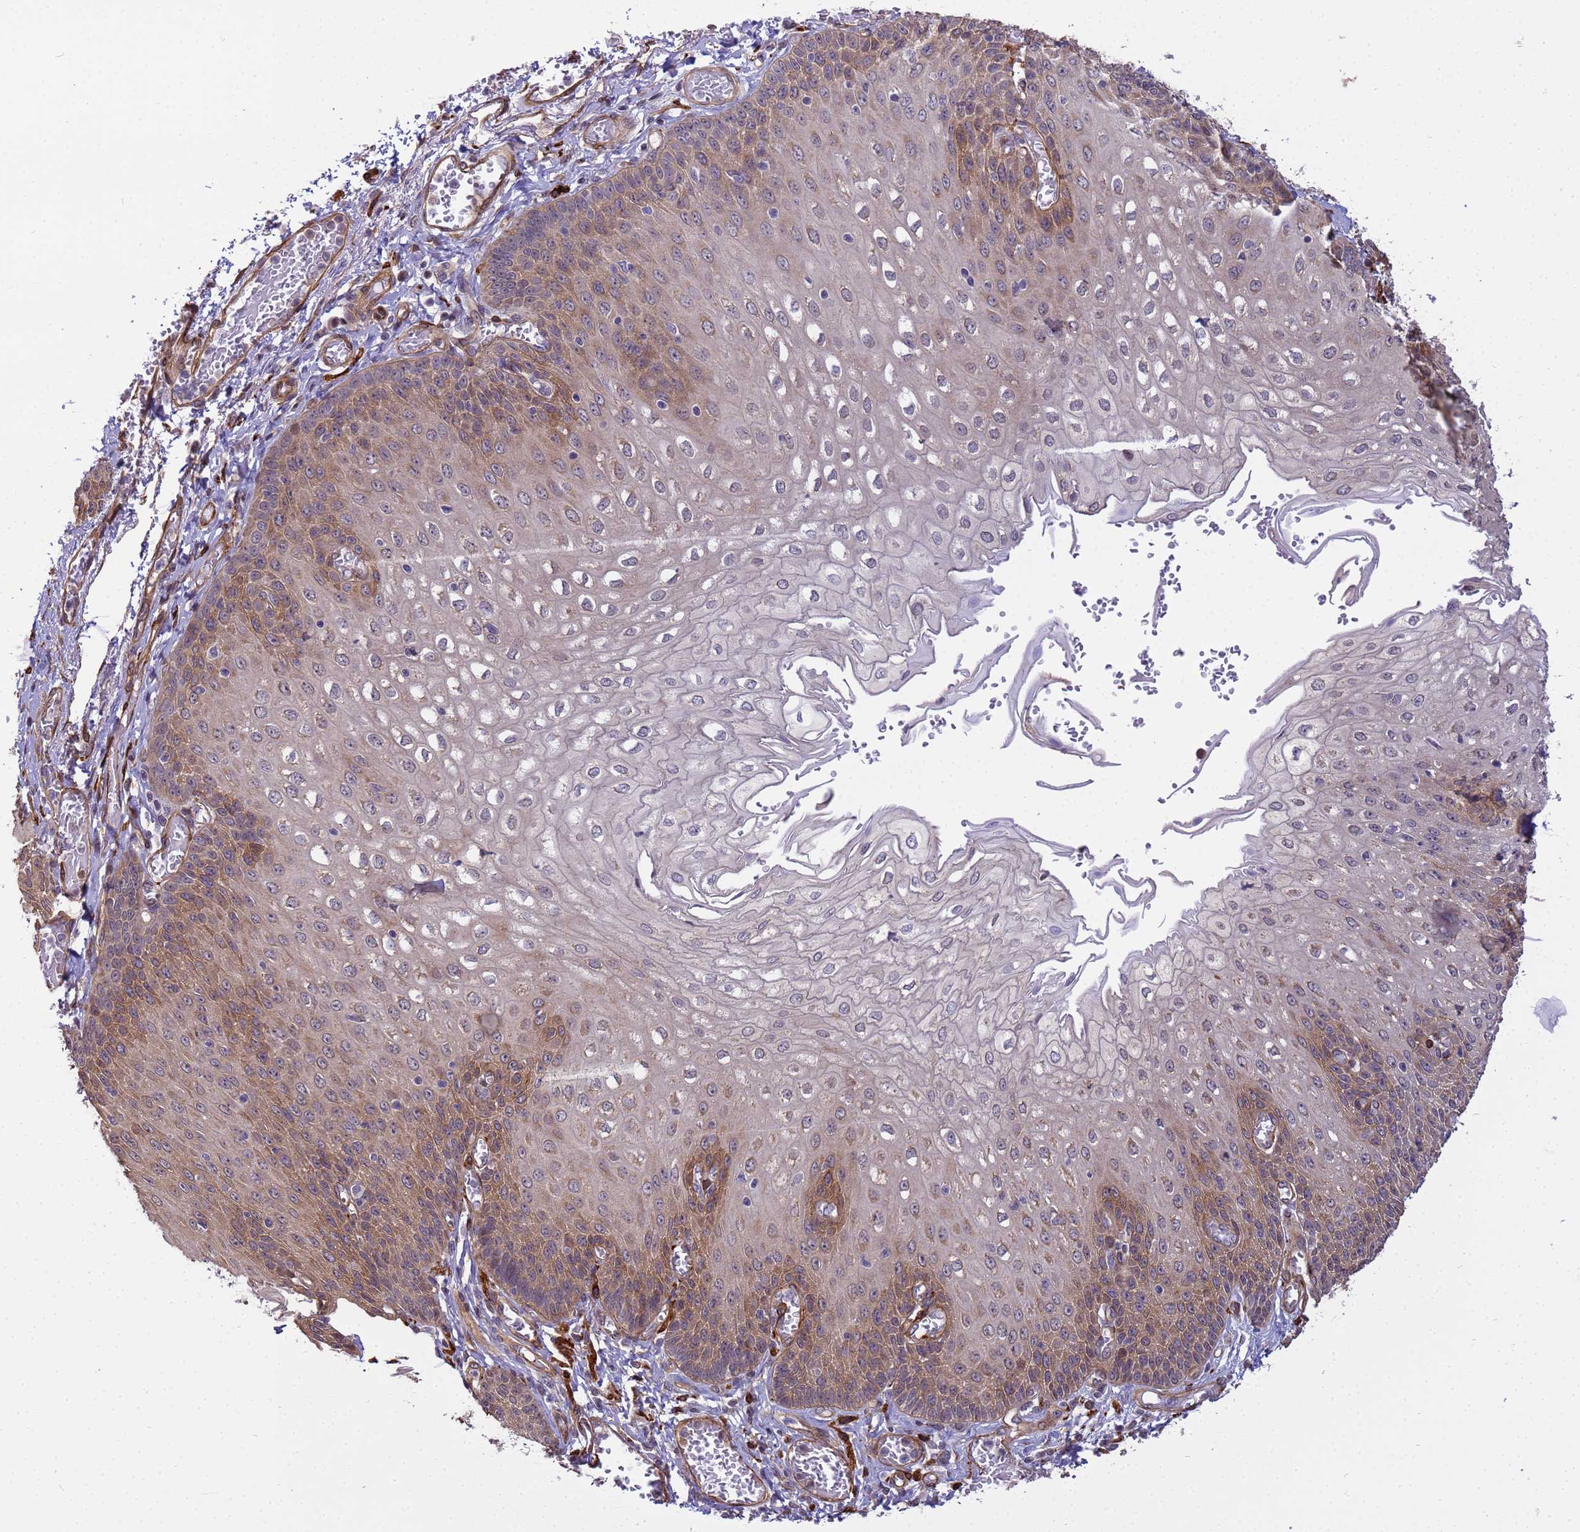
{"staining": {"intensity": "moderate", "quantity": "25%-75%", "location": "cytoplasmic/membranous"}, "tissue": "esophagus", "cell_type": "Squamous epithelial cells", "image_type": "normal", "snomed": [{"axis": "morphology", "description": "Normal tissue, NOS"}, {"axis": "topography", "description": "Esophagus"}], "caption": "Protein staining reveals moderate cytoplasmic/membranous positivity in about 25%-75% of squamous epithelial cells in normal esophagus.", "gene": "ITGB4", "patient": {"sex": "male", "age": 81}}